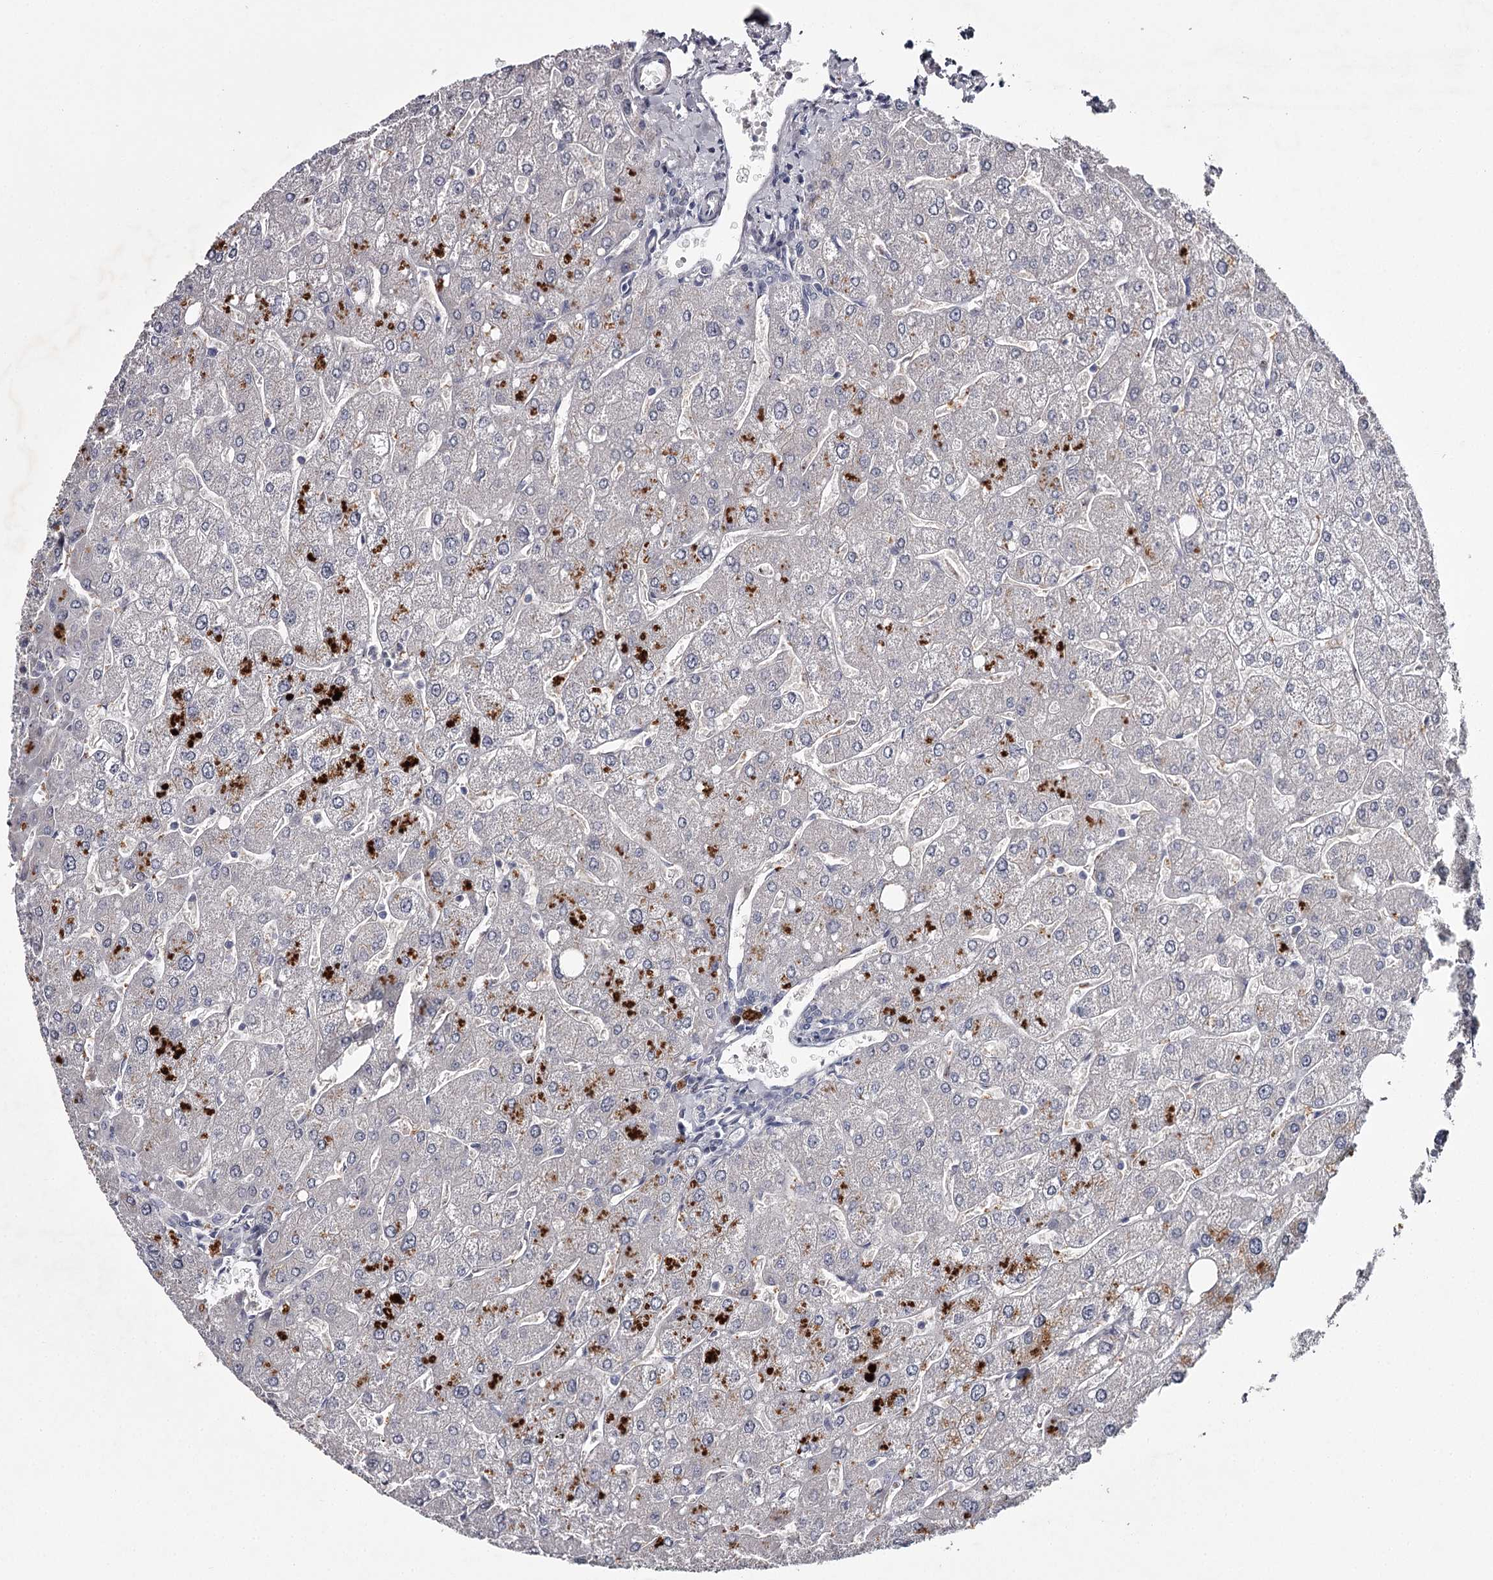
{"staining": {"intensity": "negative", "quantity": "none", "location": "none"}, "tissue": "liver", "cell_type": "Cholangiocytes", "image_type": "normal", "snomed": [{"axis": "morphology", "description": "Normal tissue, NOS"}, {"axis": "topography", "description": "Liver"}], "caption": "Protein analysis of normal liver displays no significant positivity in cholangiocytes.", "gene": "FDXACB1", "patient": {"sex": "male", "age": 55}}